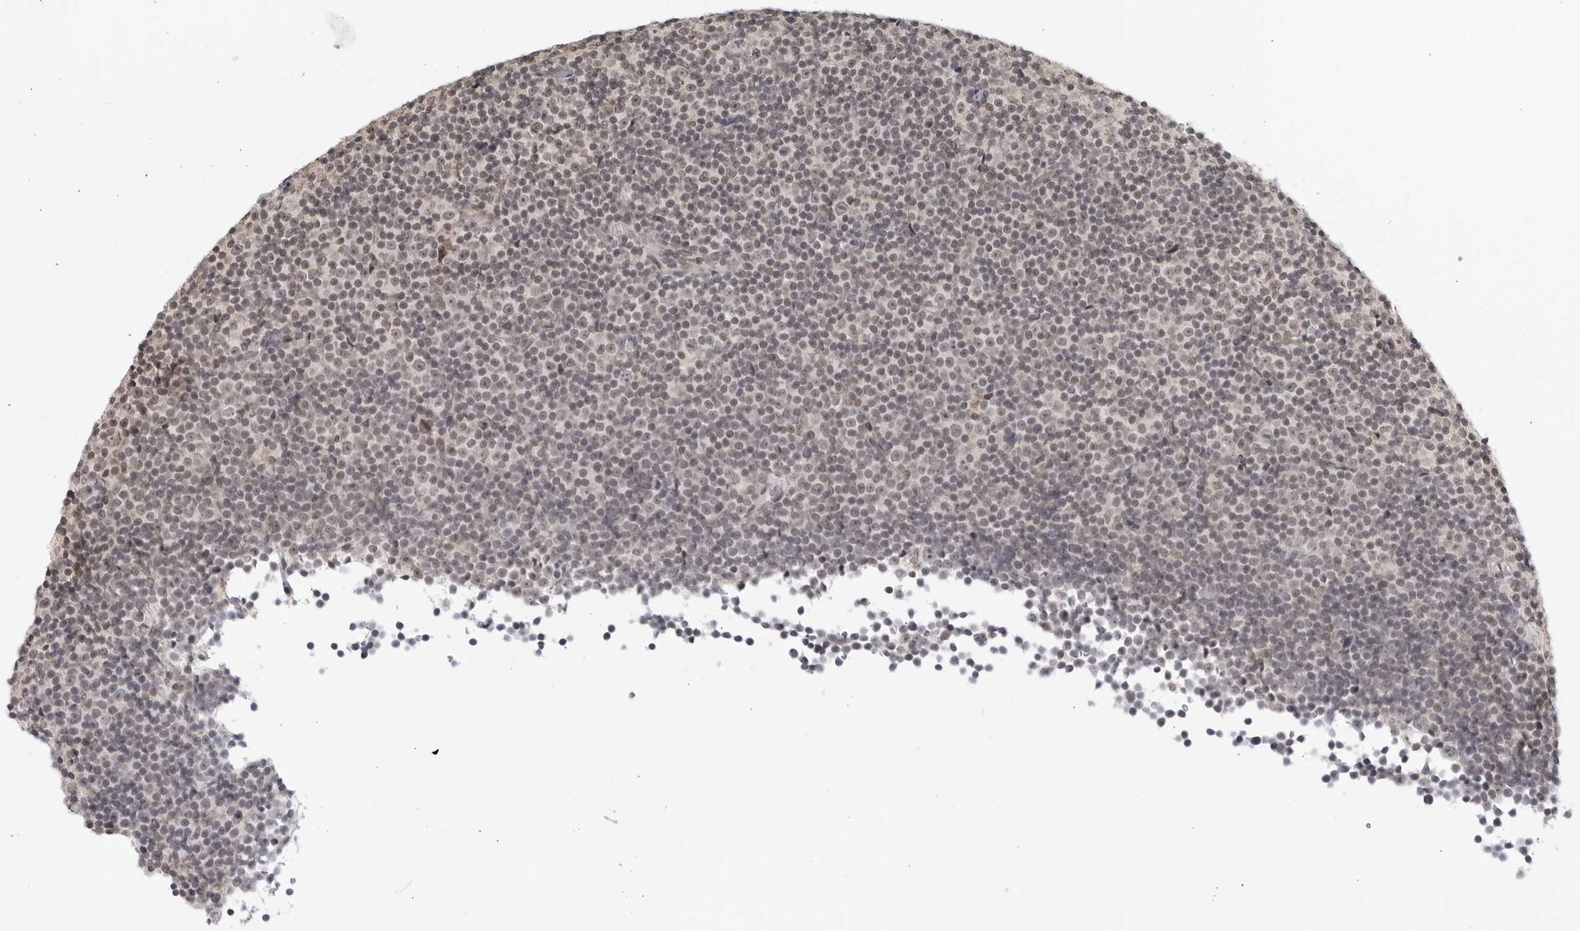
{"staining": {"intensity": "negative", "quantity": "none", "location": "none"}, "tissue": "lymphoma", "cell_type": "Tumor cells", "image_type": "cancer", "snomed": [{"axis": "morphology", "description": "Malignant lymphoma, non-Hodgkin's type, Low grade"}, {"axis": "topography", "description": "Lymph node"}], "caption": "Immunohistochemistry photomicrograph of neoplastic tissue: human lymphoma stained with DAB reveals no significant protein staining in tumor cells.", "gene": "RAB11FIP3", "patient": {"sex": "female", "age": 67}}